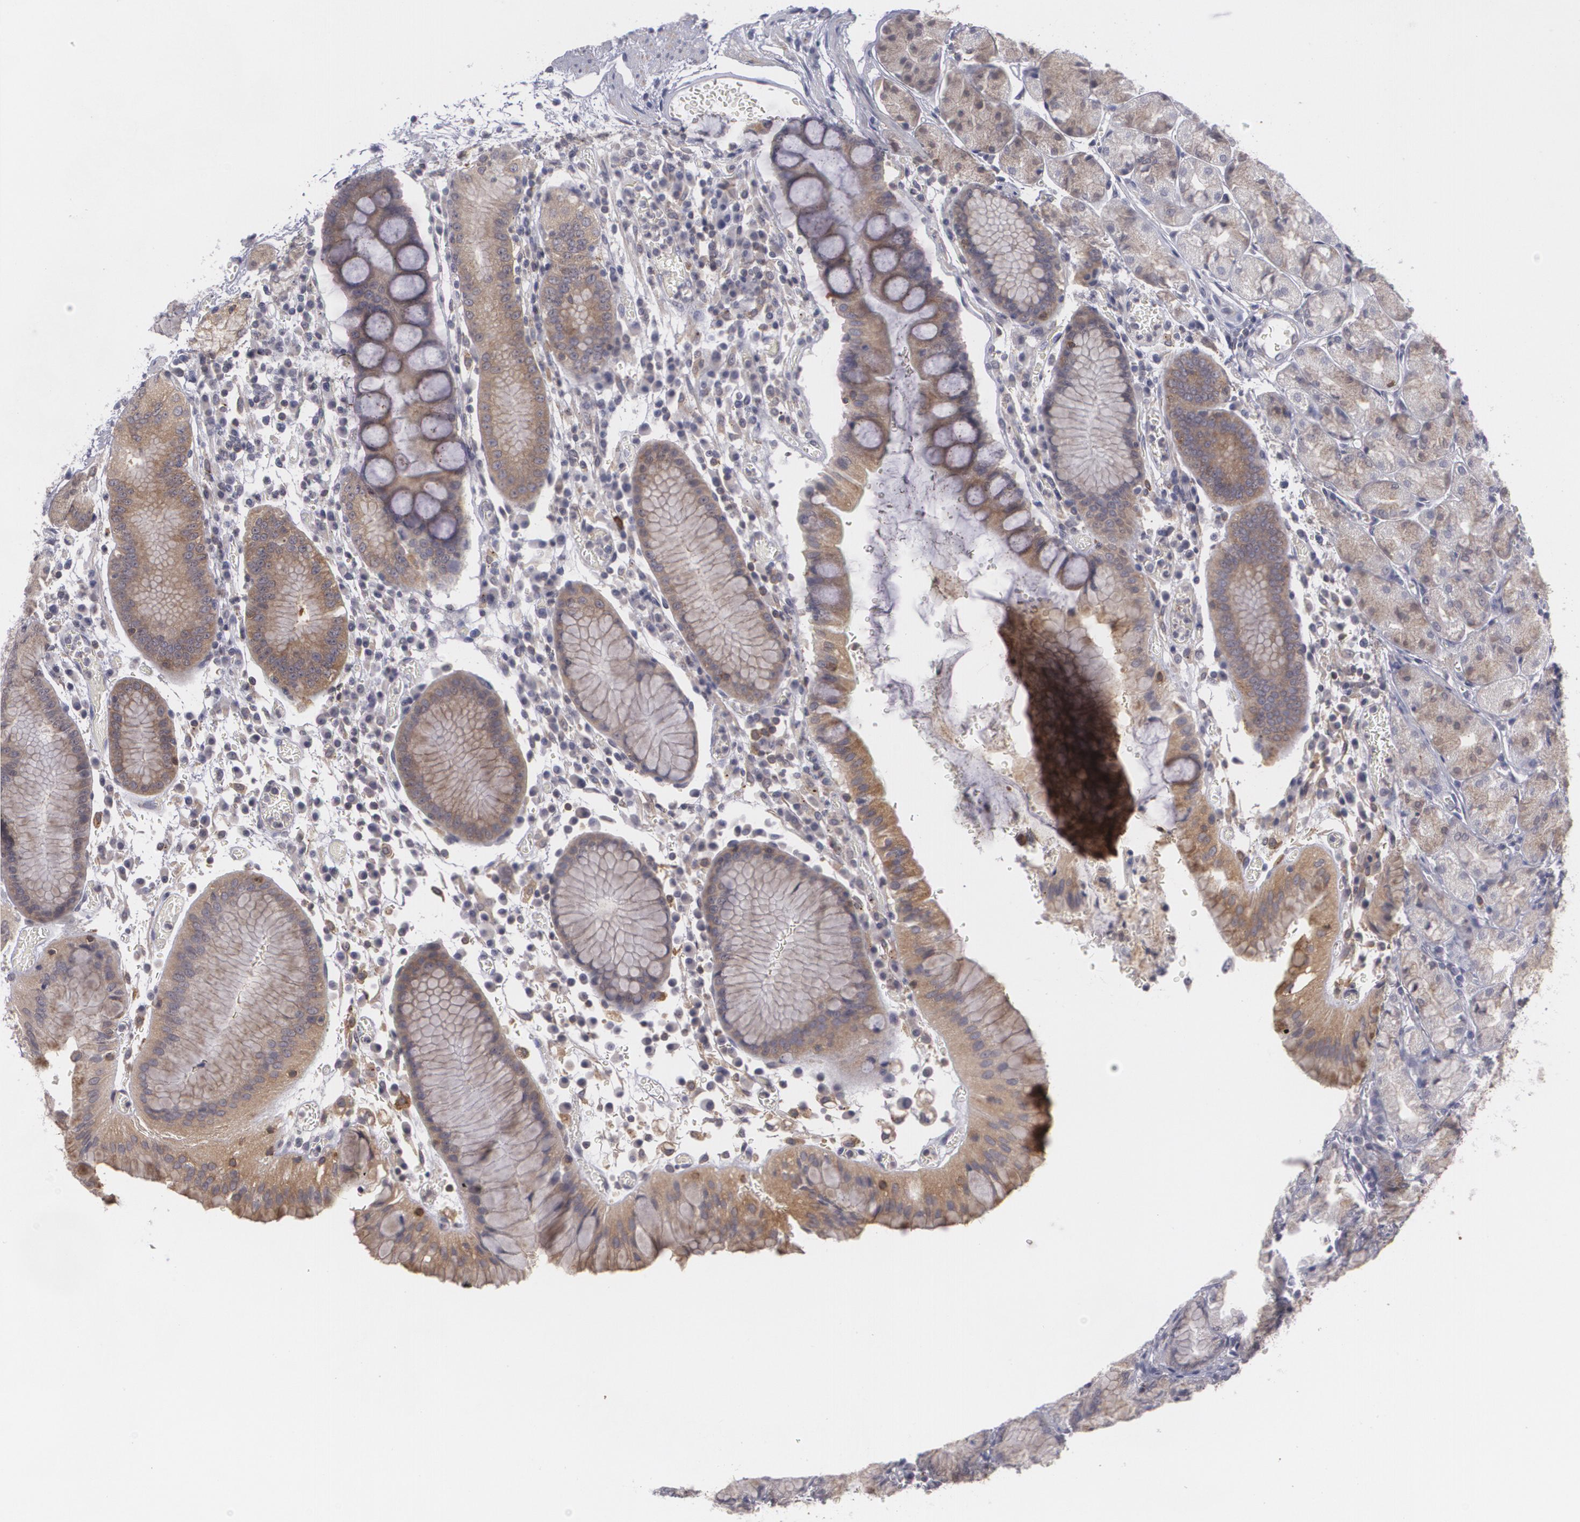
{"staining": {"intensity": "weak", "quantity": ">75%", "location": "cytoplasmic/membranous"}, "tissue": "stomach", "cell_type": "Glandular cells", "image_type": "normal", "snomed": [{"axis": "morphology", "description": "Normal tissue, NOS"}, {"axis": "topography", "description": "Stomach, lower"}], "caption": "Stomach stained with DAB IHC displays low levels of weak cytoplasmic/membranous positivity in approximately >75% of glandular cells. The staining is performed using DAB (3,3'-diaminobenzidine) brown chromogen to label protein expression. The nuclei are counter-stained blue using hematoxylin.", "gene": "BIN1", "patient": {"sex": "female", "age": 73}}